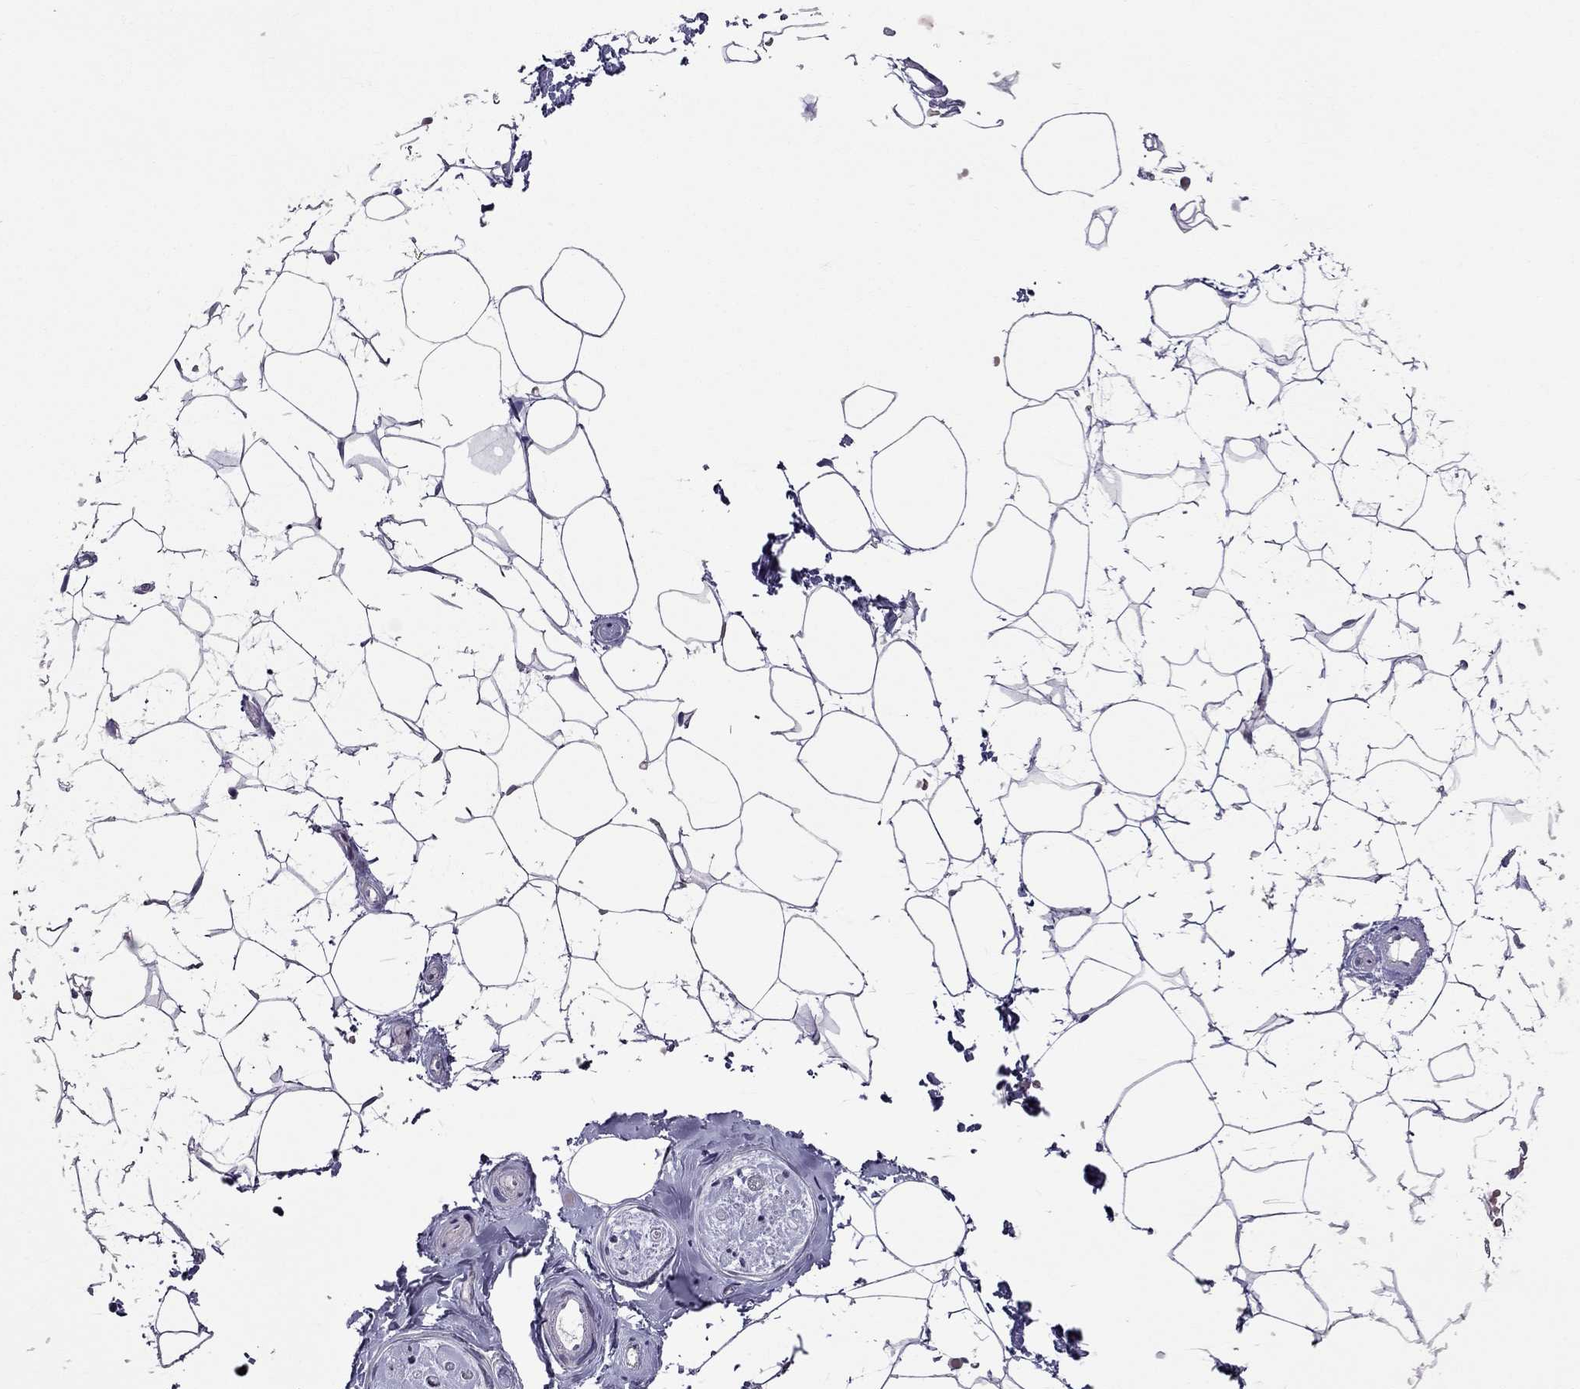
{"staining": {"intensity": "negative", "quantity": "none", "location": "none"}, "tissue": "adipose tissue", "cell_type": "Adipocytes", "image_type": "normal", "snomed": [{"axis": "morphology", "description": "Normal tissue, NOS"}, {"axis": "topography", "description": "Skin"}, {"axis": "topography", "description": "Peripheral nerve tissue"}], "caption": "Adipose tissue stained for a protein using immunohistochemistry shows no expression adipocytes.", "gene": "MUC15", "patient": {"sex": "female", "age": 56}}